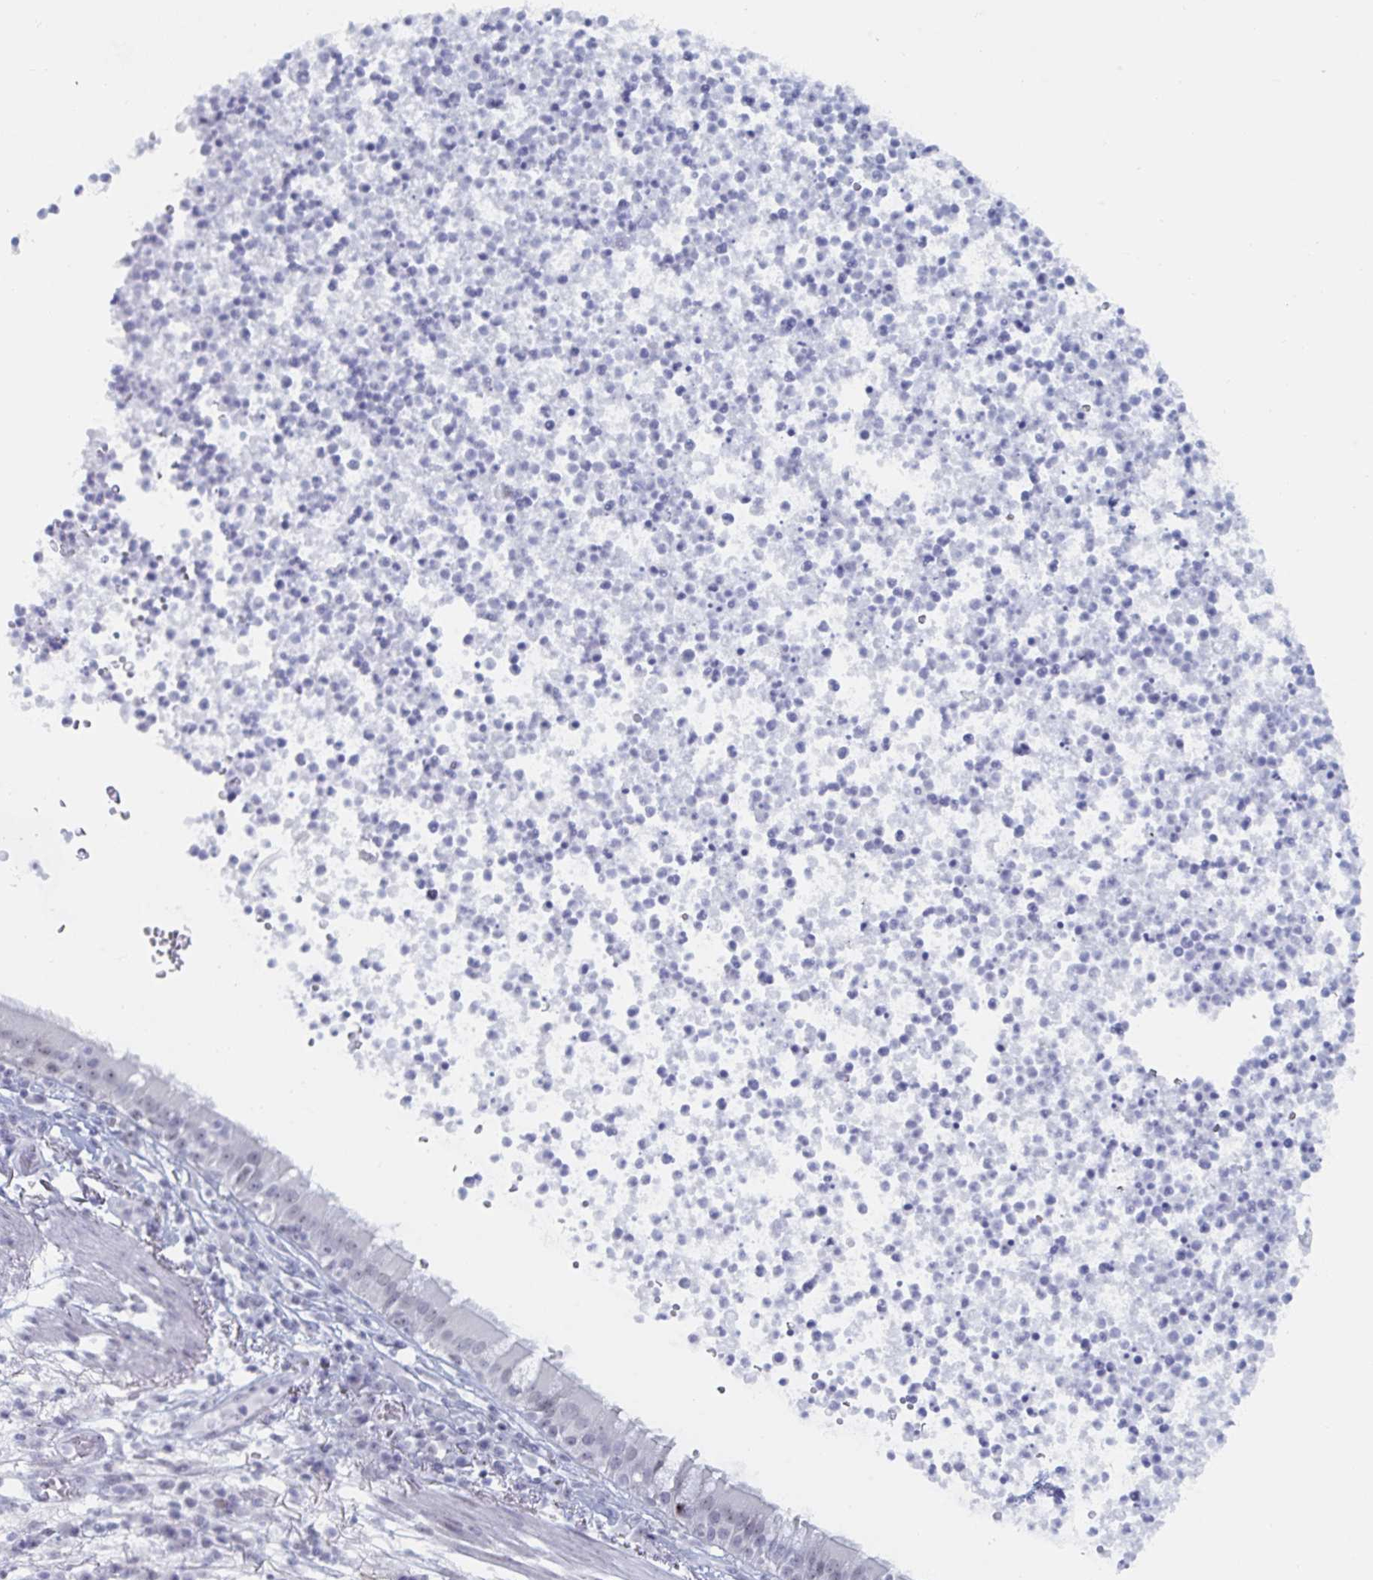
{"staining": {"intensity": "moderate", "quantity": "25%-75%", "location": "cytoplasmic/membranous,nuclear"}, "tissue": "bronchus", "cell_type": "Respiratory epithelial cells", "image_type": "normal", "snomed": [{"axis": "morphology", "description": "Normal tissue, NOS"}, {"axis": "topography", "description": "Cartilage tissue"}, {"axis": "topography", "description": "Bronchus"}], "caption": "The immunohistochemical stain shows moderate cytoplasmic/membranous,nuclear expression in respiratory epithelial cells of benign bronchus.", "gene": "NR1H2", "patient": {"sex": "male", "age": 56}}